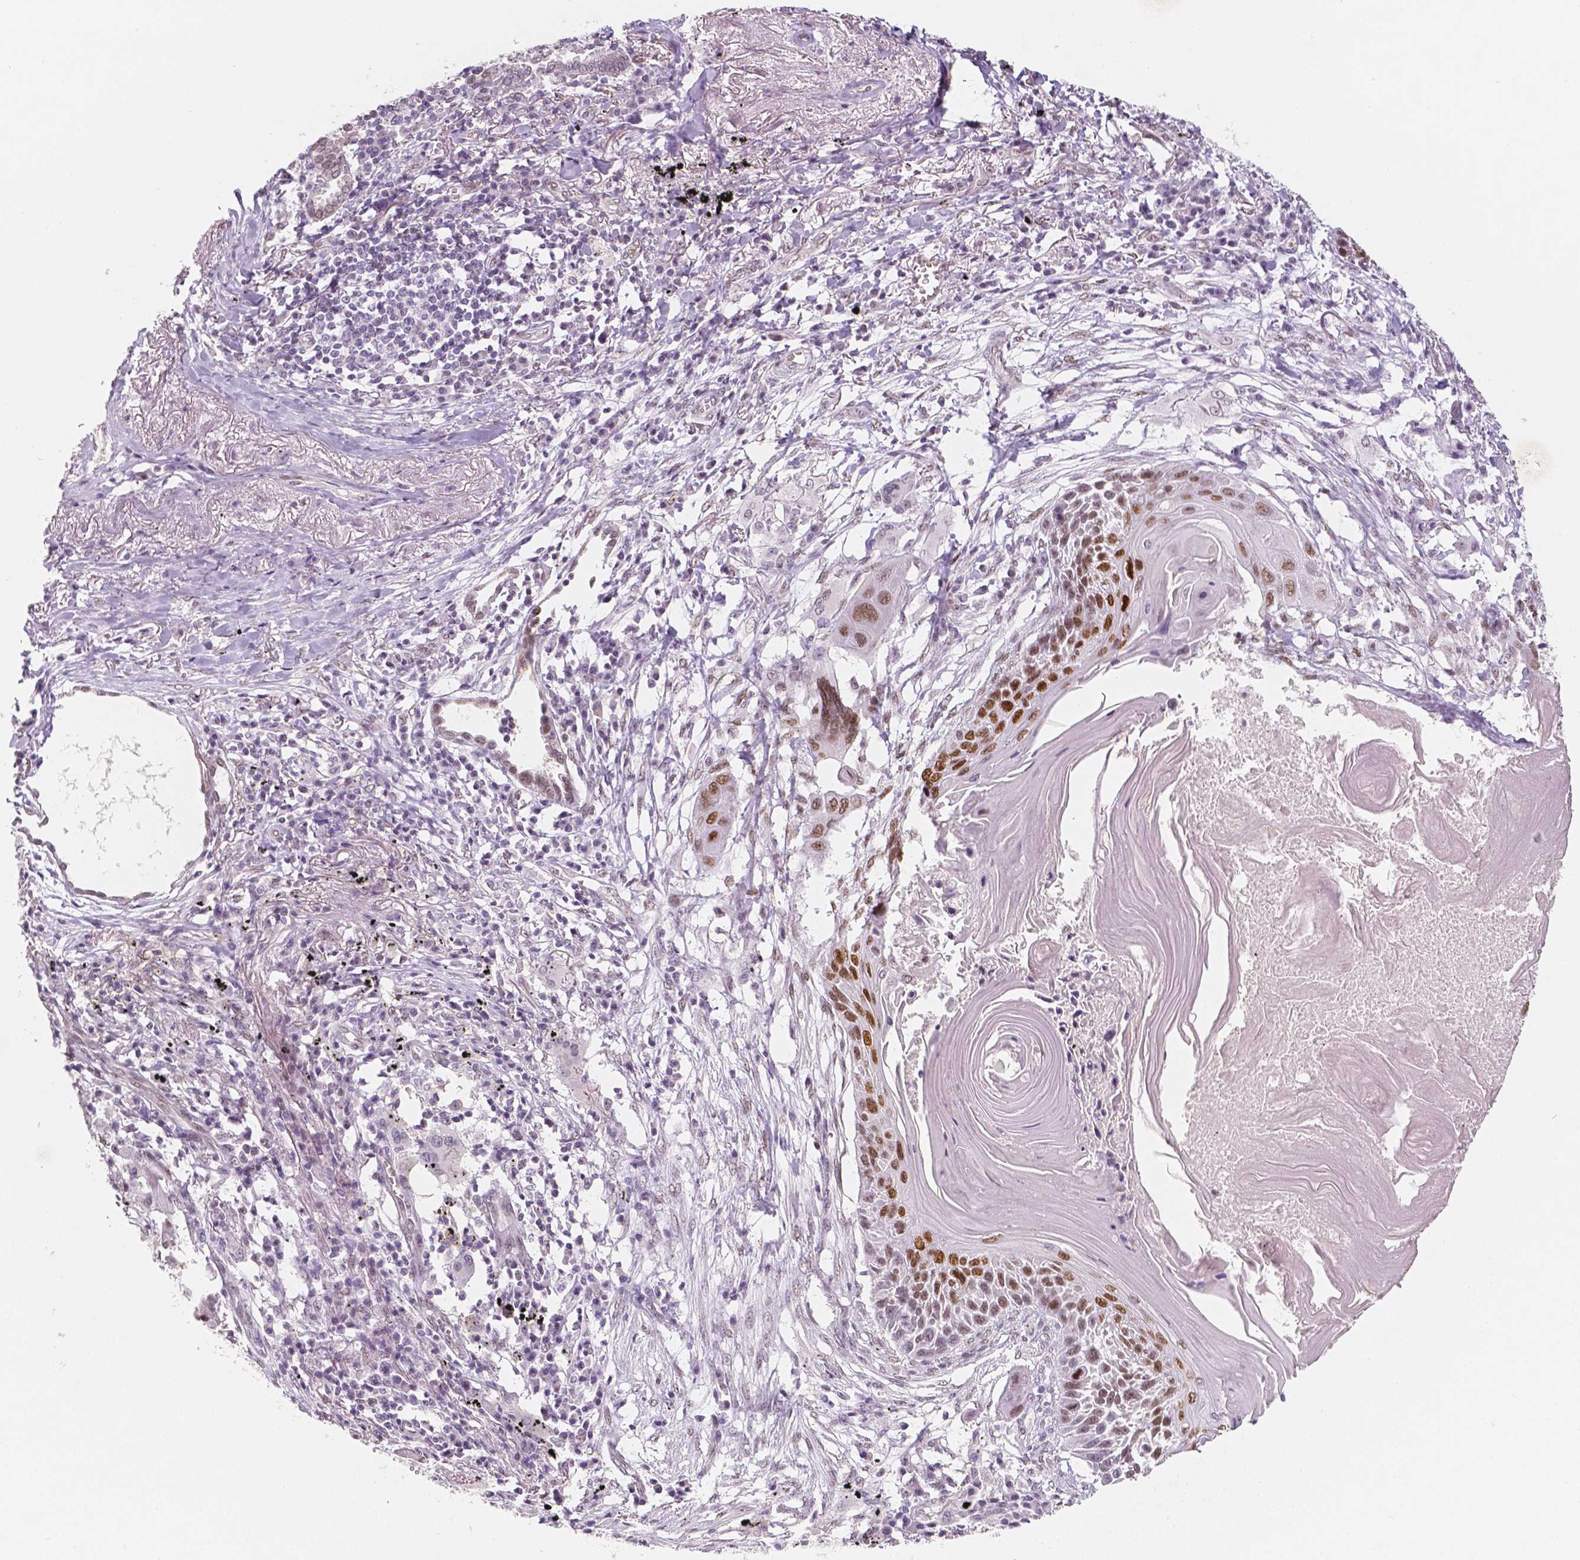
{"staining": {"intensity": "moderate", "quantity": ">75%", "location": "nuclear"}, "tissue": "lung cancer", "cell_type": "Tumor cells", "image_type": "cancer", "snomed": [{"axis": "morphology", "description": "Squamous cell carcinoma, NOS"}, {"axis": "topography", "description": "Lung"}], "caption": "Lung cancer stained for a protein (brown) displays moderate nuclear positive positivity in about >75% of tumor cells.", "gene": "KDM5B", "patient": {"sex": "male", "age": 78}}